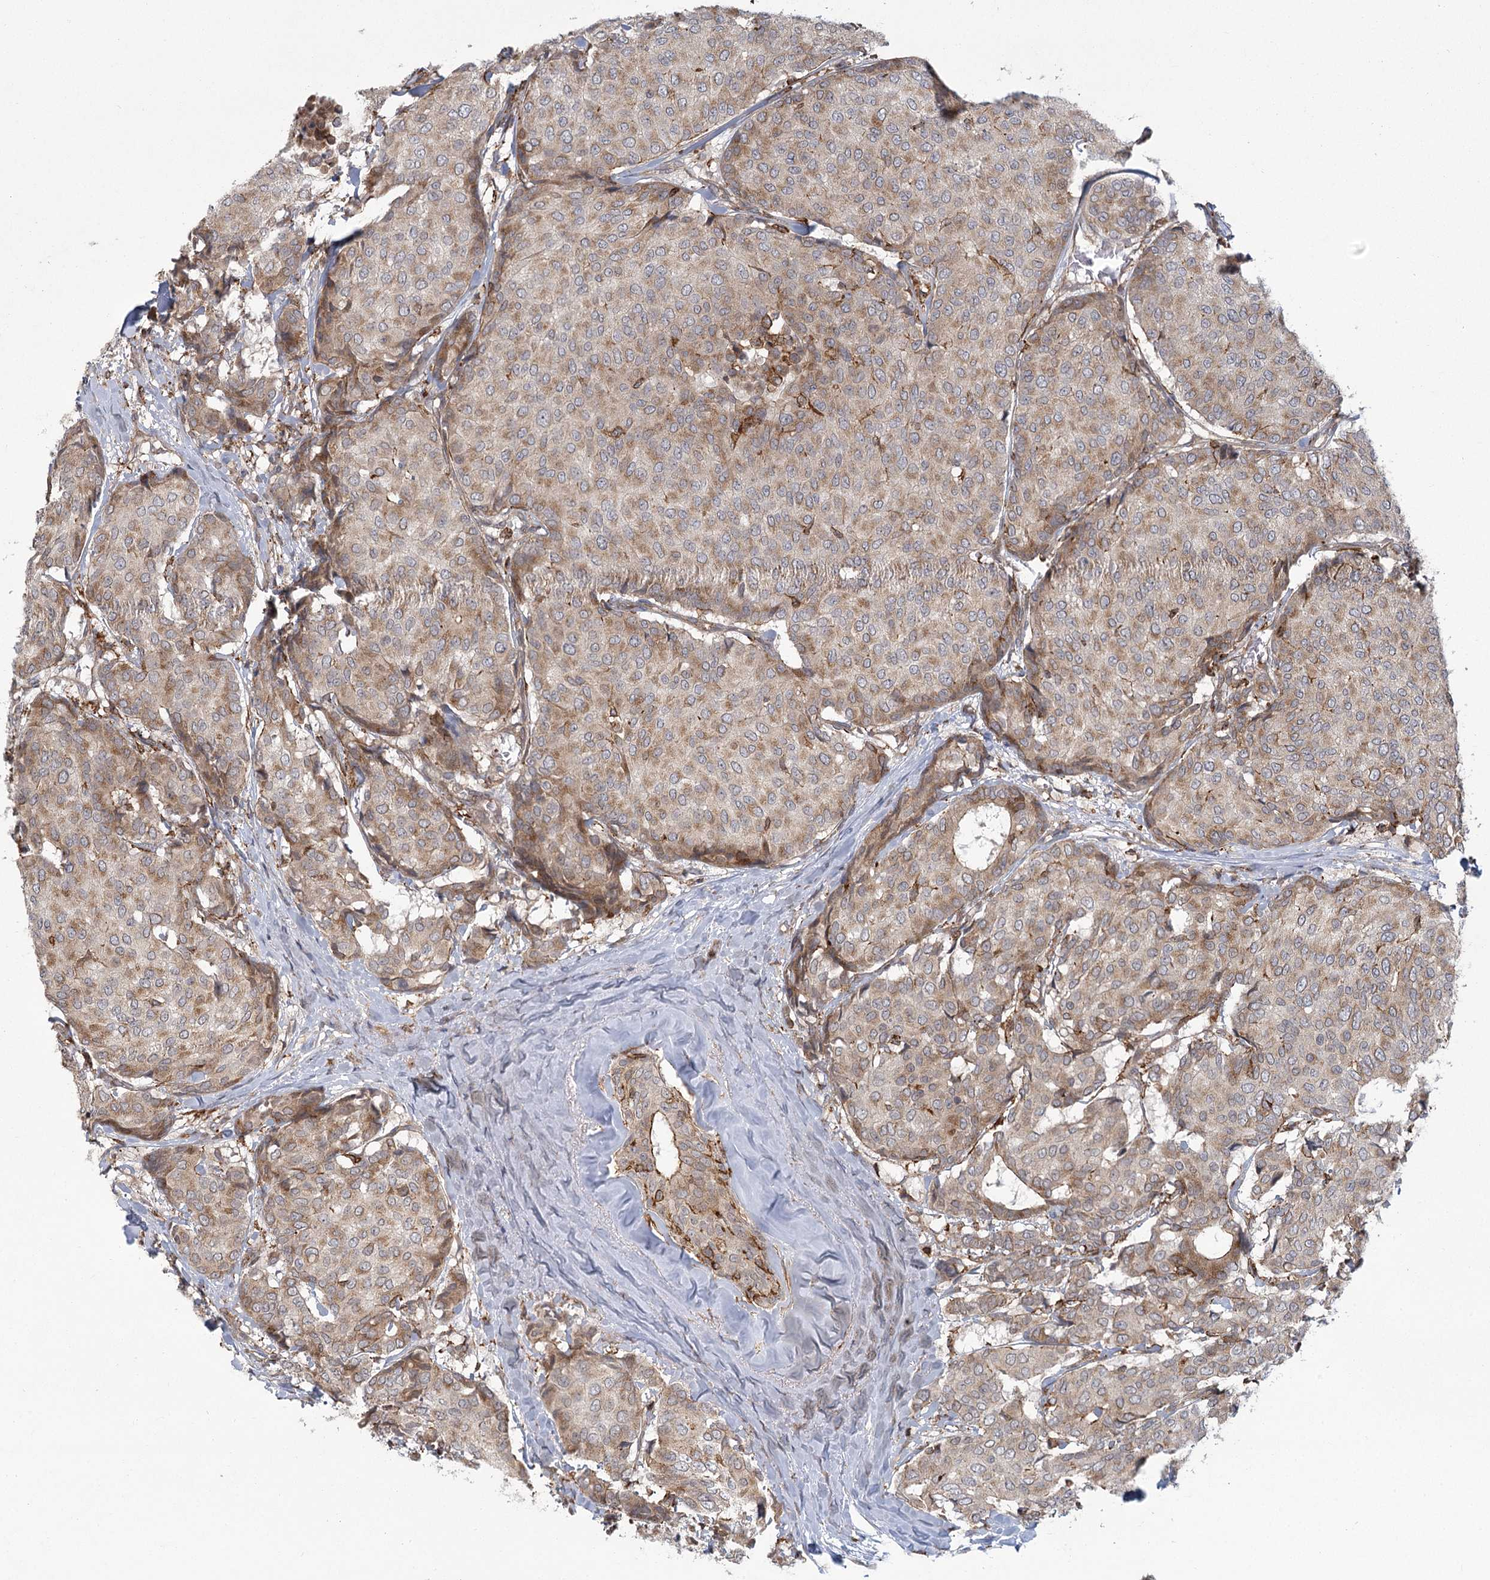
{"staining": {"intensity": "moderate", "quantity": "25%-75%", "location": "cytoplasmic/membranous"}, "tissue": "breast cancer", "cell_type": "Tumor cells", "image_type": "cancer", "snomed": [{"axis": "morphology", "description": "Duct carcinoma"}, {"axis": "topography", "description": "Breast"}], "caption": "Immunohistochemistry image of neoplastic tissue: human breast cancer stained using immunohistochemistry (IHC) reveals medium levels of moderate protein expression localized specifically in the cytoplasmic/membranous of tumor cells, appearing as a cytoplasmic/membranous brown color.", "gene": "MEPE", "patient": {"sex": "female", "age": 75}}